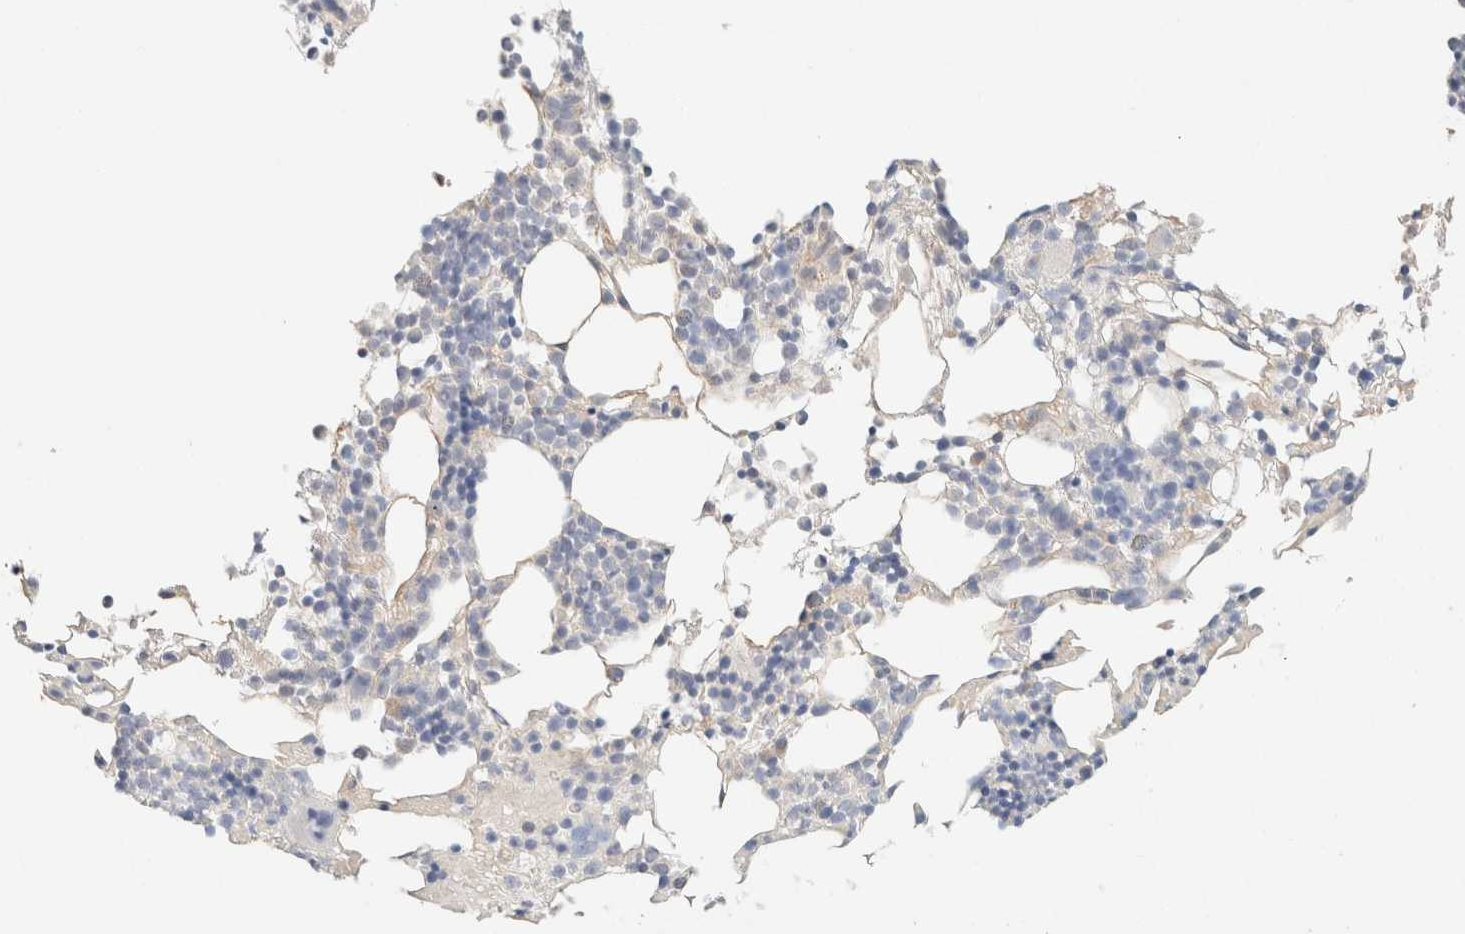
{"staining": {"intensity": "negative", "quantity": "none", "location": "none"}, "tissue": "bone marrow", "cell_type": "Hematopoietic cells", "image_type": "normal", "snomed": [{"axis": "morphology", "description": "Normal tissue, NOS"}, {"axis": "morphology", "description": "Inflammation, NOS"}, {"axis": "topography", "description": "Bone marrow"}], "caption": "This is an IHC photomicrograph of benign human bone marrow. There is no staining in hematopoietic cells.", "gene": "CSNK1E", "patient": {"sex": "male", "age": 68}}